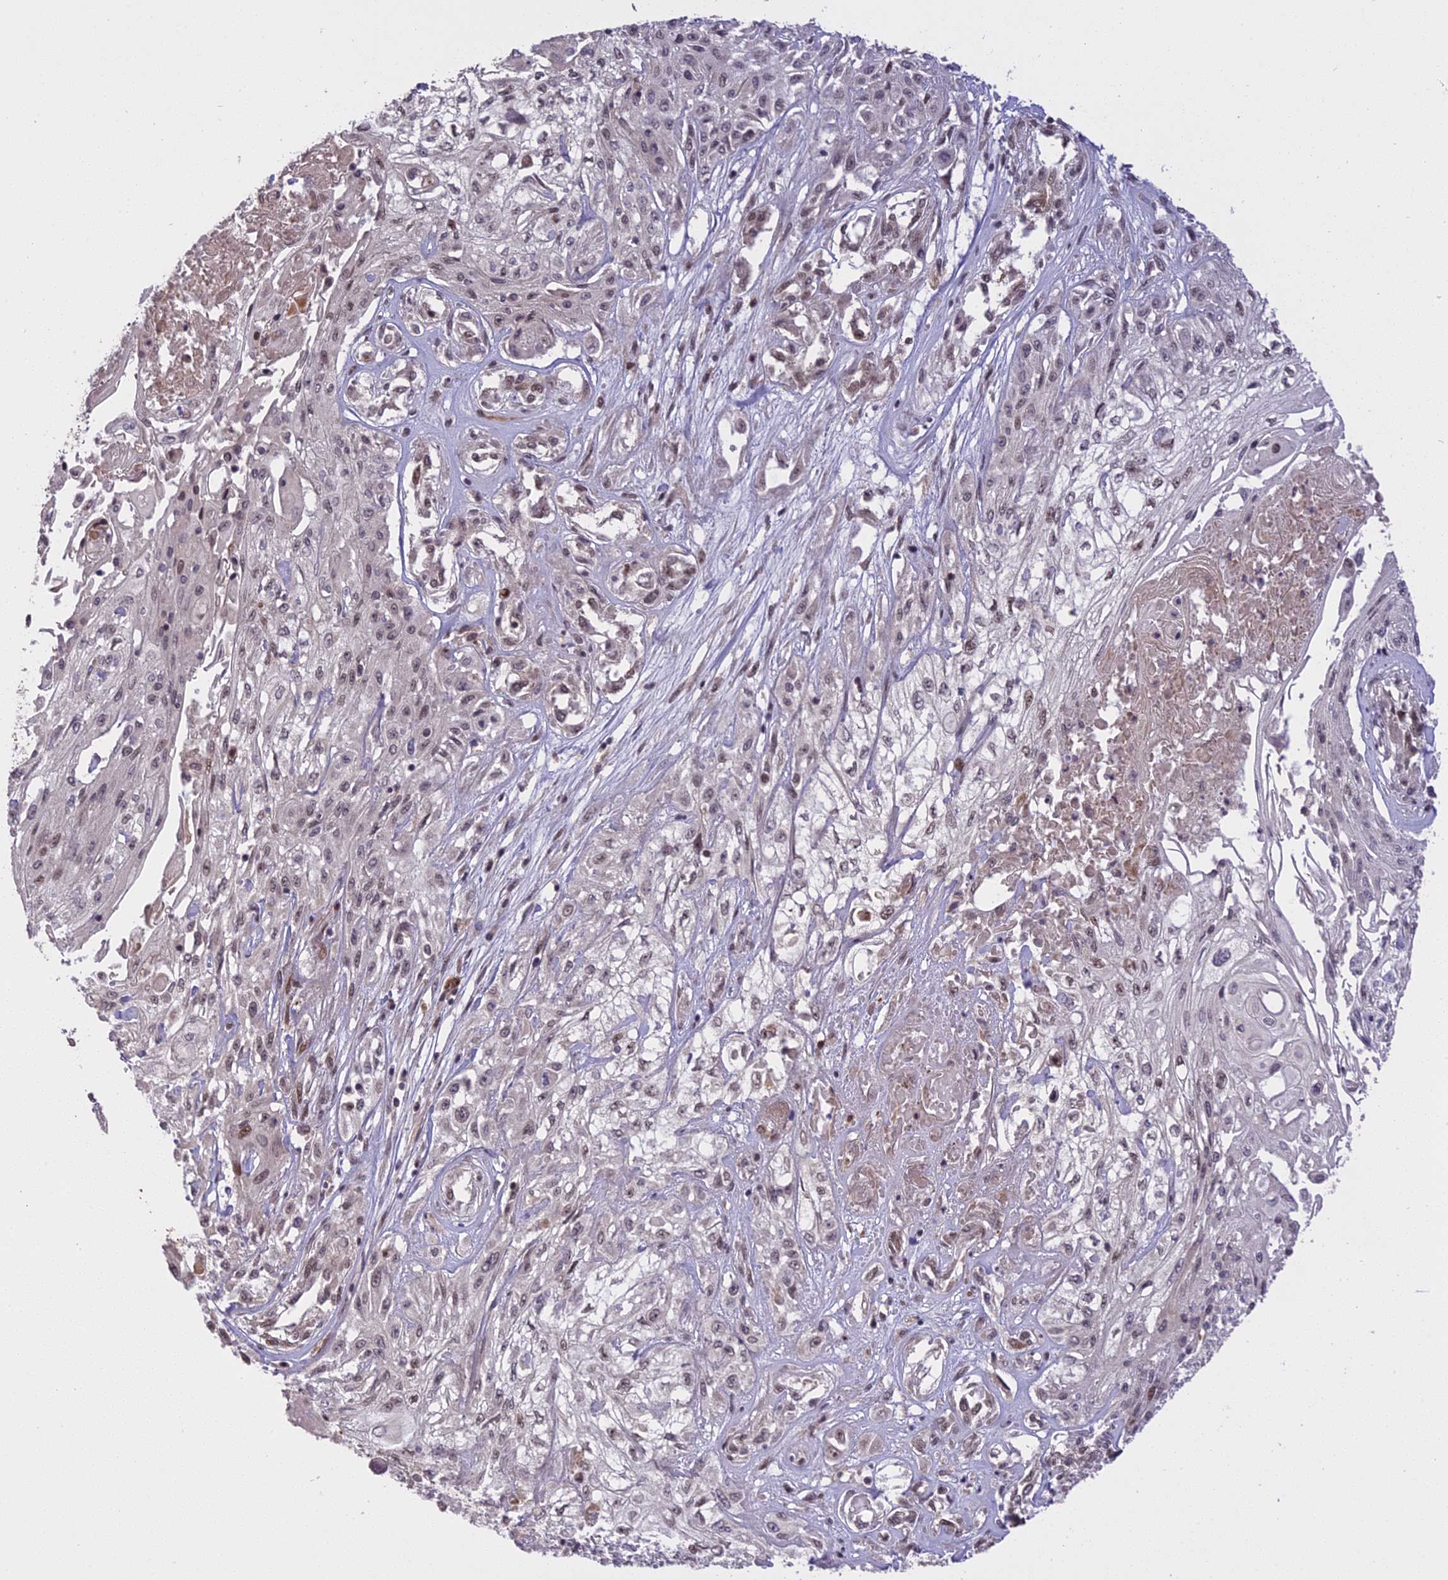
{"staining": {"intensity": "weak", "quantity": "25%-75%", "location": "nuclear"}, "tissue": "skin cancer", "cell_type": "Tumor cells", "image_type": "cancer", "snomed": [{"axis": "morphology", "description": "Squamous cell carcinoma, NOS"}, {"axis": "morphology", "description": "Squamous cell carcinoma, metastatic, NOS"}, {"axis": "topography", "description": "Skin"}, {"axis": "topography", "description": "Lymph node"}], "caption": "A brown stain highlights weak nuclear positivity of a protein in skin cancer (squamous cell carcinoma) tumor cells.", "gene": "PRELID2", "patient": {"sex": "male", "age": 75}}